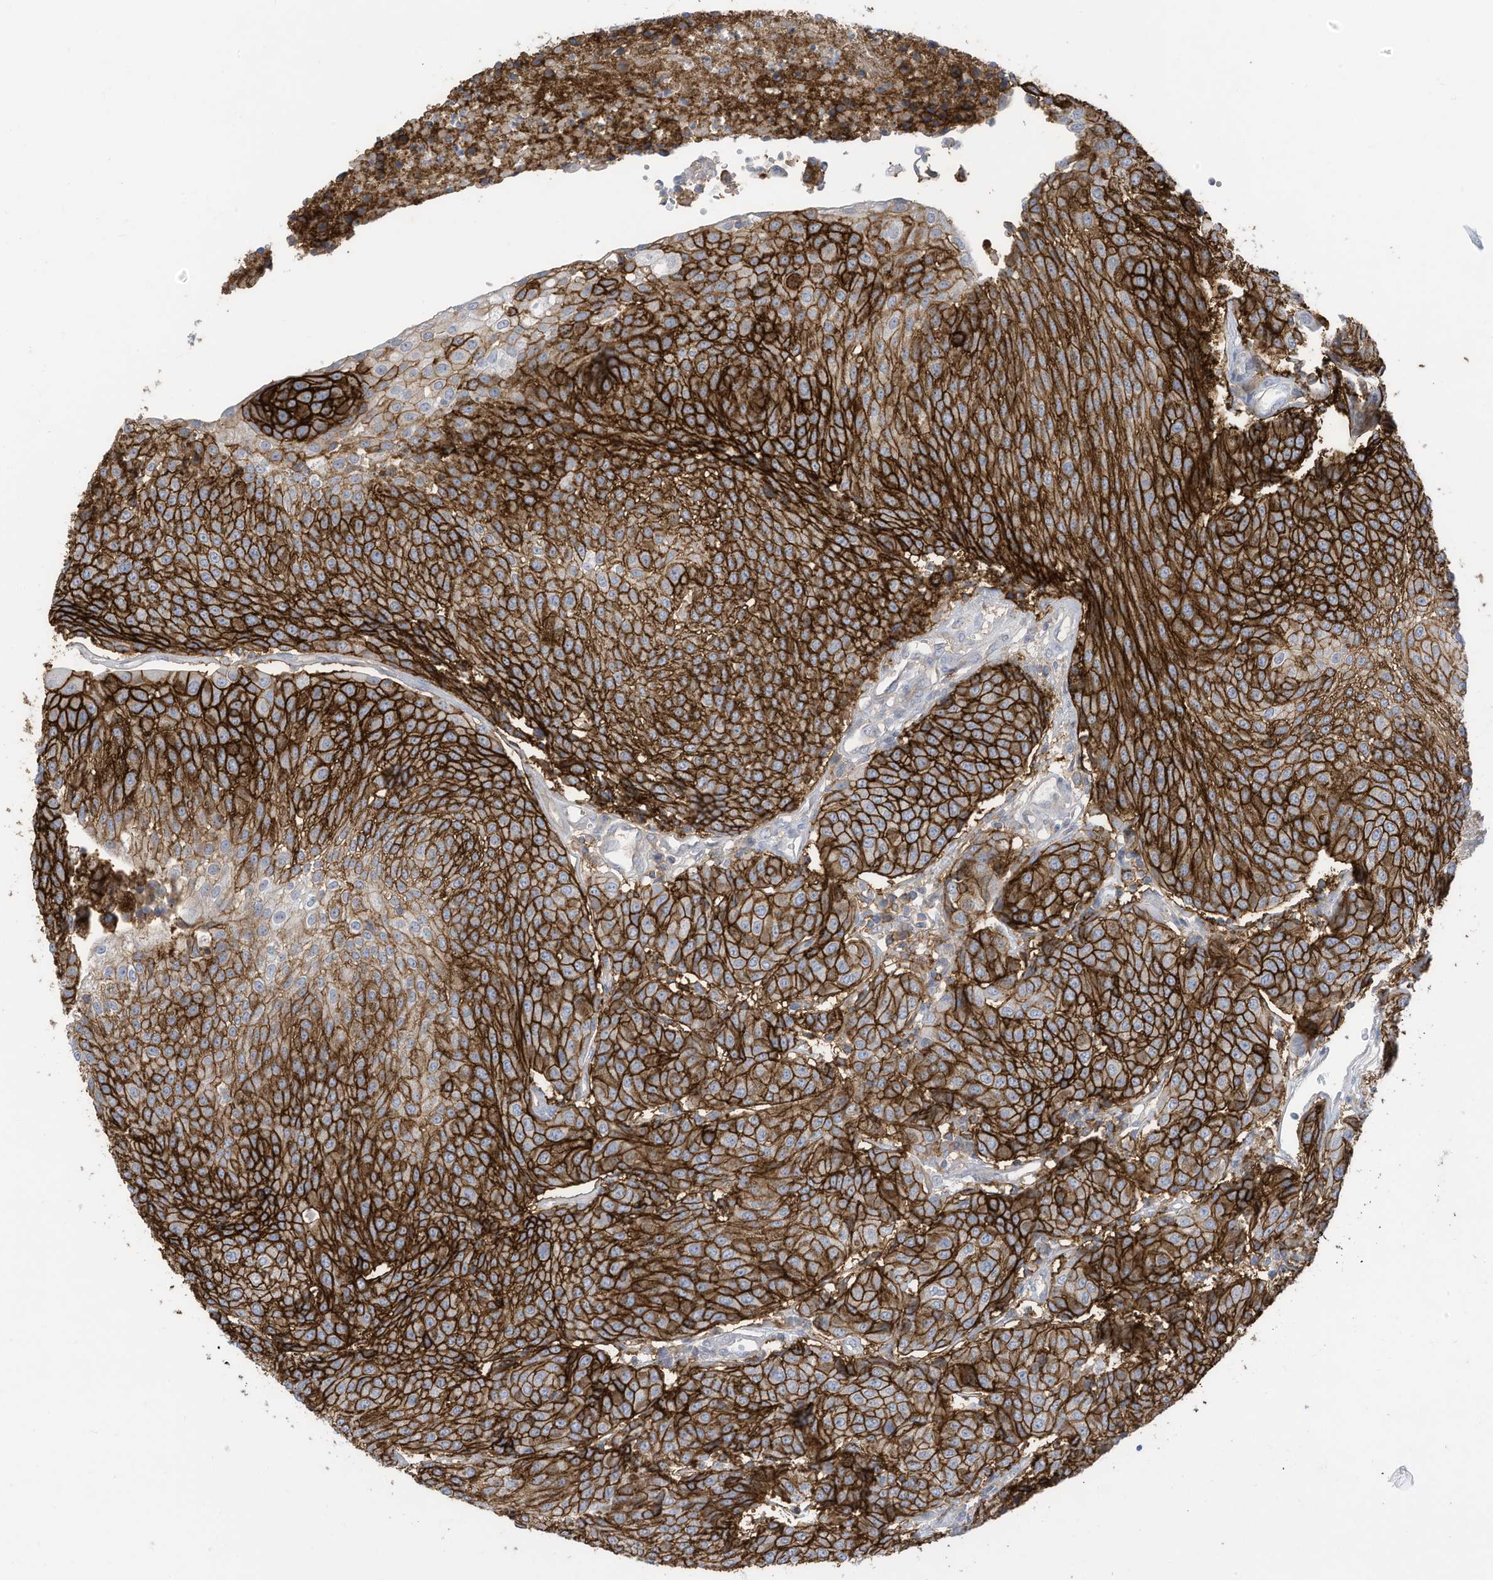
{"staining": {"intensity": "strong", "quantity": ">75%", "location": "cytoplasmic/membranous"}, "tissue": "urothelial cancer", "cell_type": "Tumor cells", "image_type": "cancer", "snomed": [{"axis": "morphology", "description": "Urothelial carcinoma, High grade"}, {"axis": "topography", "description": "Urinary bladder"}], "caption": "Urothelial cancer stained with DAB (3,3'-diaminobenzidine) immunohistochemistry demonstrates high levels of strong cytoplasmic/membranous positivity in approximately >75% of tumor cells.", "gene": "SLC1A5", "patient": {"sex": "female", "age": 85}}